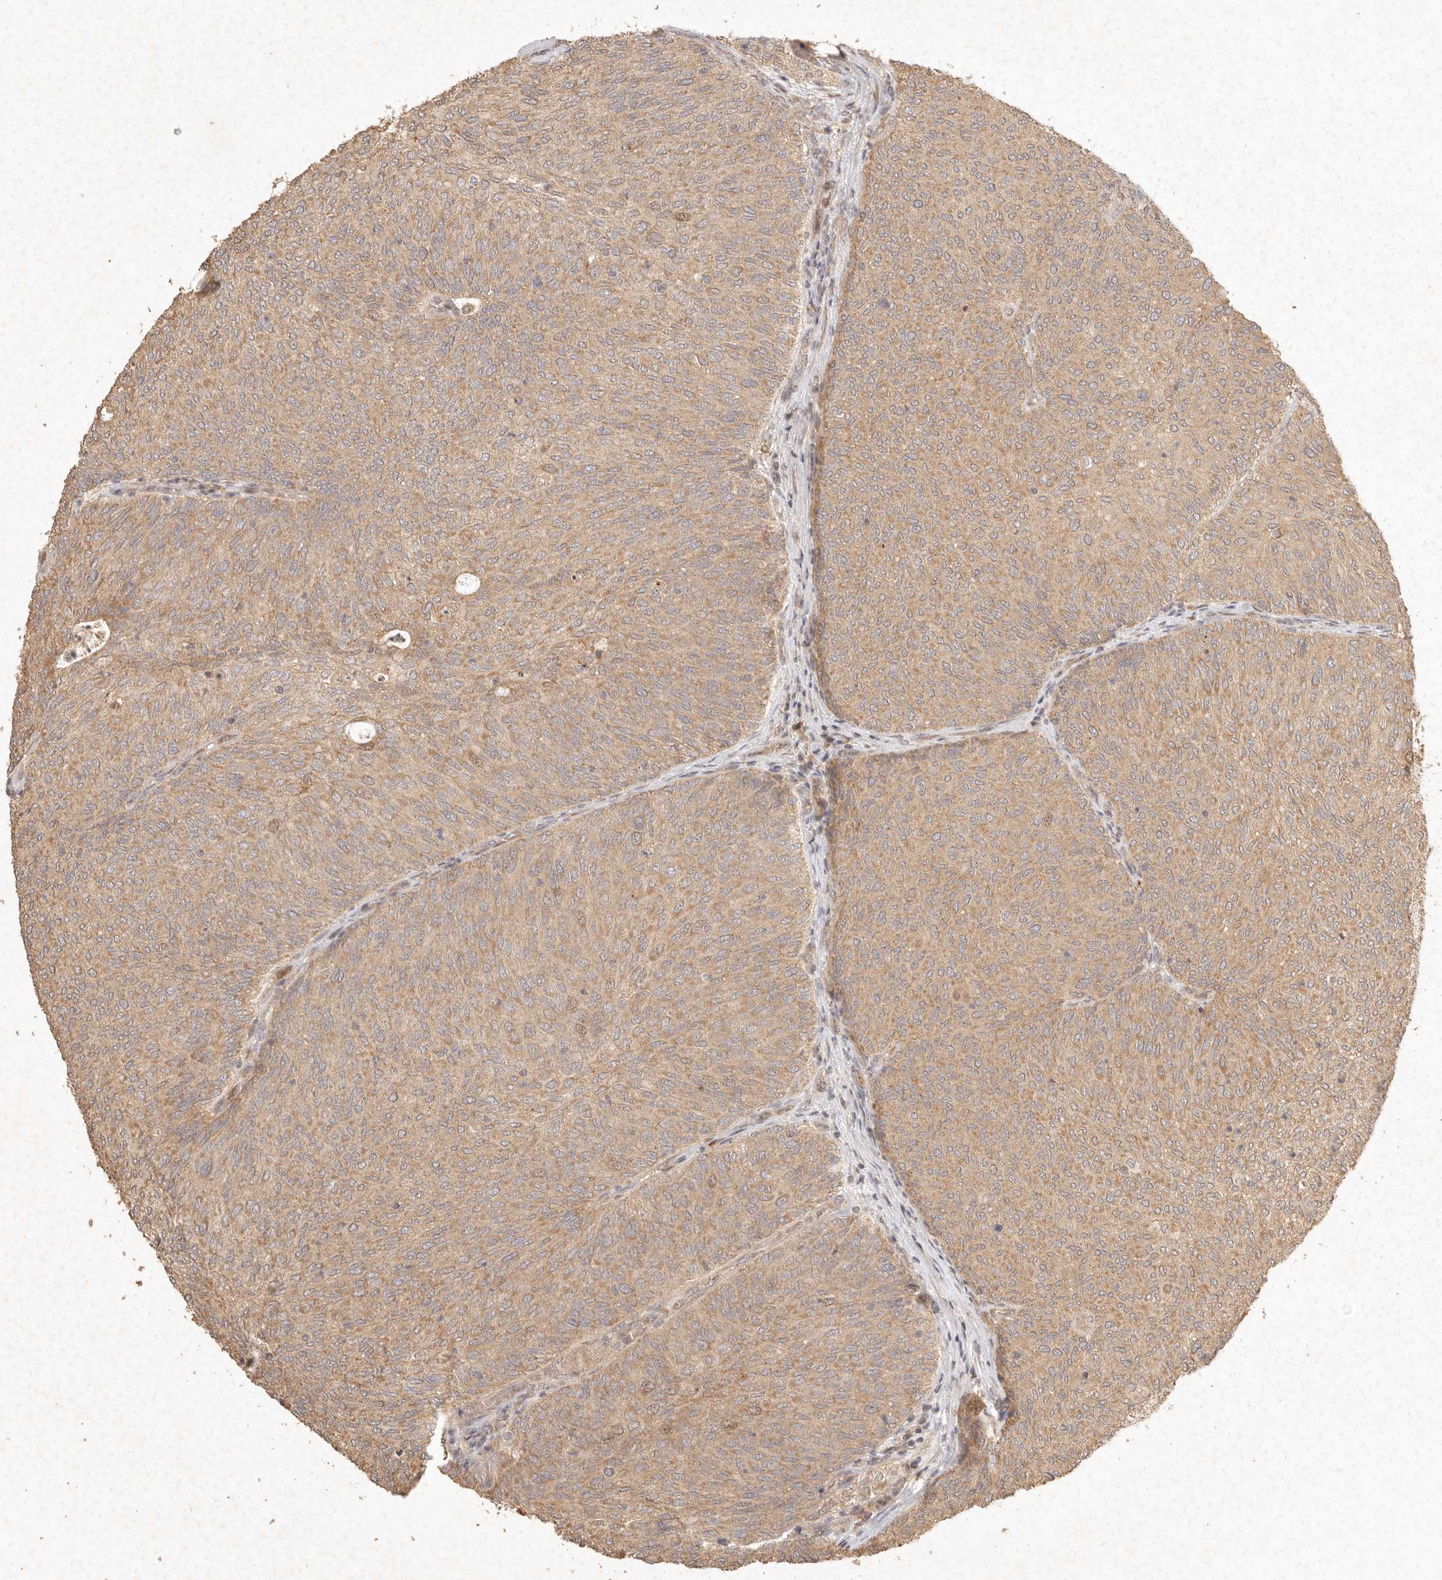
{"staining": {"intensity": "weak", "quantity": ">75%", "location": "cytoplasmic/membranous"}, "tissue": "urothelial cancer", "cell_type": "Tumor cells", "image_type": "cancer", "snomed": [{"axis": "morphology", "description": "Urothelial carcinoma, Low grade"}, {"axis": "topography", "description": "Urinary bladder"}], "caption": "IHC (DAB) staining of low-grade urothelial carcinoma exhibits weak cytoplasmic/membranous protein positivity in about >75% of tumor cells. The staining is performed using DAB (3,3'-diaminobenzidine) brown chromogen to label protein expression. The nuclei are counter-stained blue using hematoxylin.", "gene": "CLEC4C", "patient": {"sex": "female", "age": 79}}